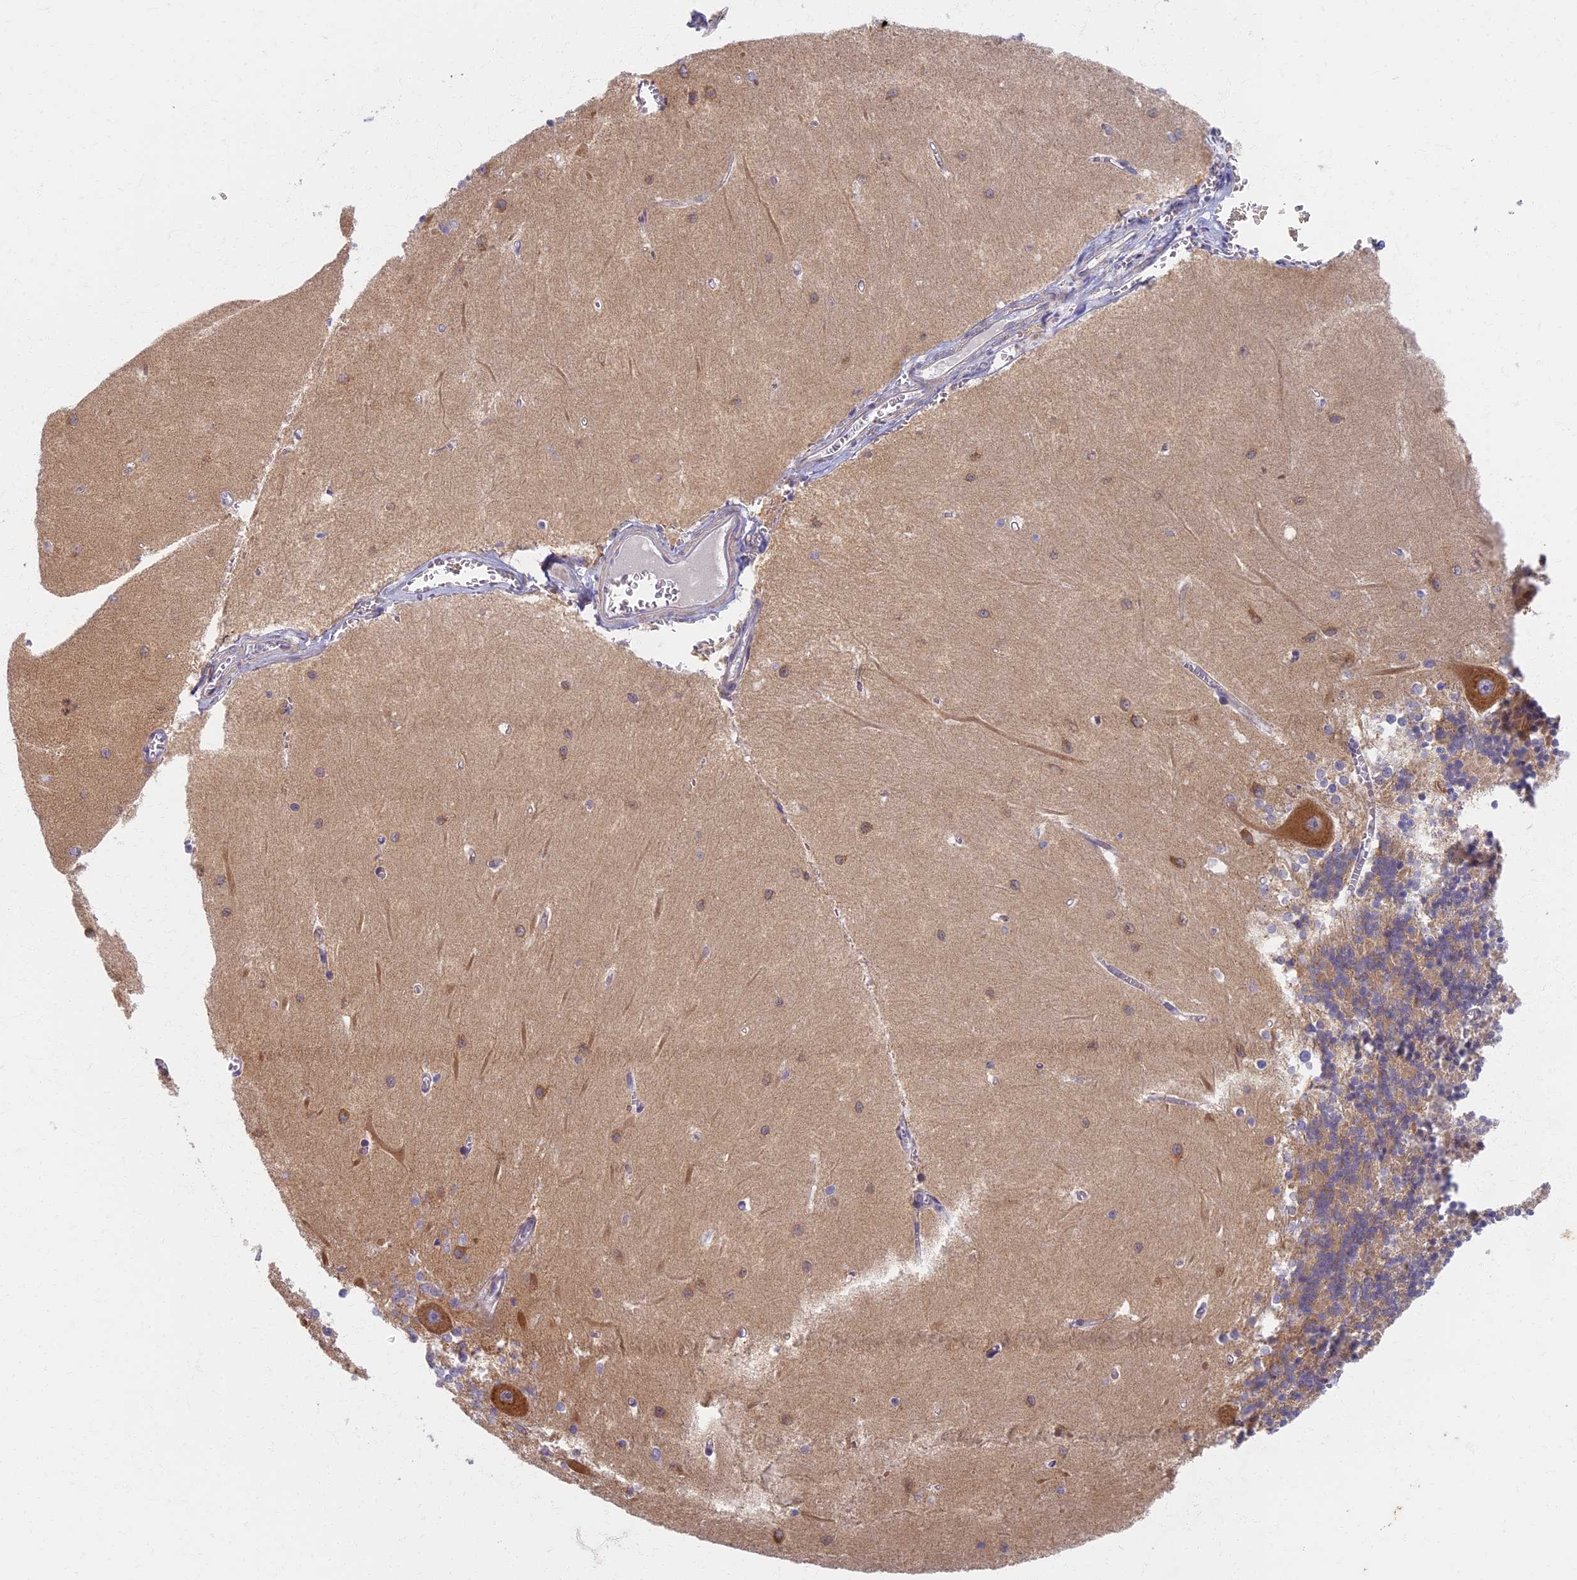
{"staining": {"intensity": "weak", "quantity": "25%-75%", "location": "cytoplasmic/membranous"}, "tissue": "cerebellum", "cell_type": "Cells in granular layer", "image_type": "normal", "snomed": [{"axis": "morphology", "description": "Normal tissue, NOS"}, {"axis": "topography", "description": "Cerebellum"}], "caption": "Immunohistochemistry photomicrograph of unremarkable human cerebellum stained for a protein (brown), which demonstrates low levels of weak cytoplasmic/membranous staining in about 25%-75% of cells in granular layer.", "gene": "MRPS25", "patient": {"sex": "male", "age": 37}}